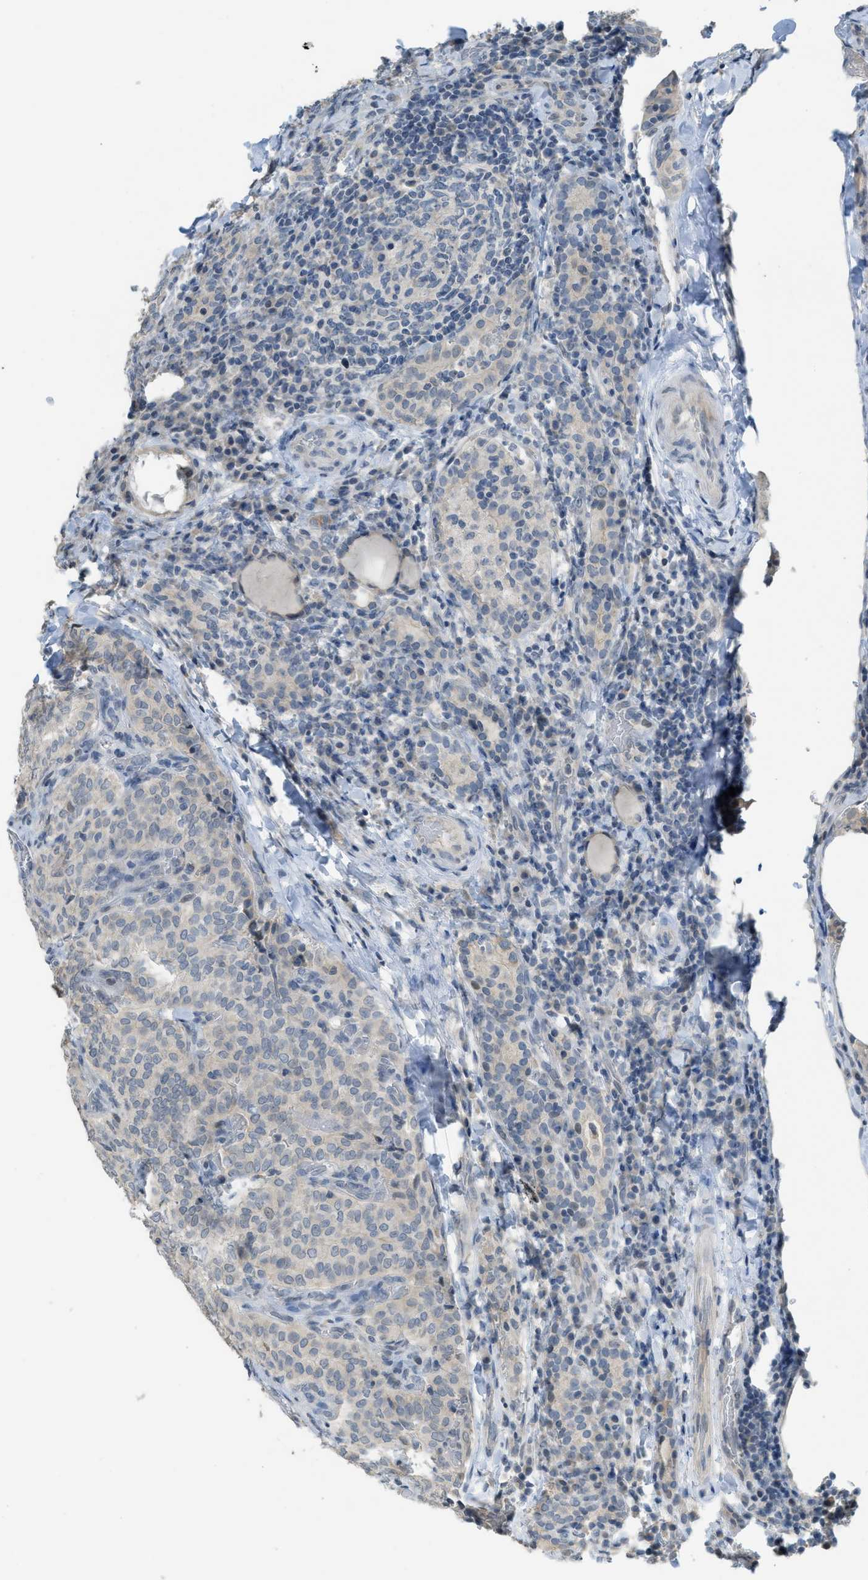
{"staining": {"intensity": "weak", "quantity": "<25%", "location": "cytoplasmic/membranous"}, "tissue": "thyroid cancer", "cell_type": "Tumor cells", "image_type": "cancer", "snomed": [{"axis": "morphology", "description": "Normal tissue, NOS"}, {"axis": "morphology", "description": "Papillary adenocarcinoma, NOS"}, {"axis": "topography", "description": "Thyroid gland"}], "caption": "Immunohistochemistry (IHC) of papillary adenocarcinoma (thyroid) demonstrates no positivity in tumor cells.", "gene": "TXNDC2", "patient": {"sex": "female", "age": 30}}